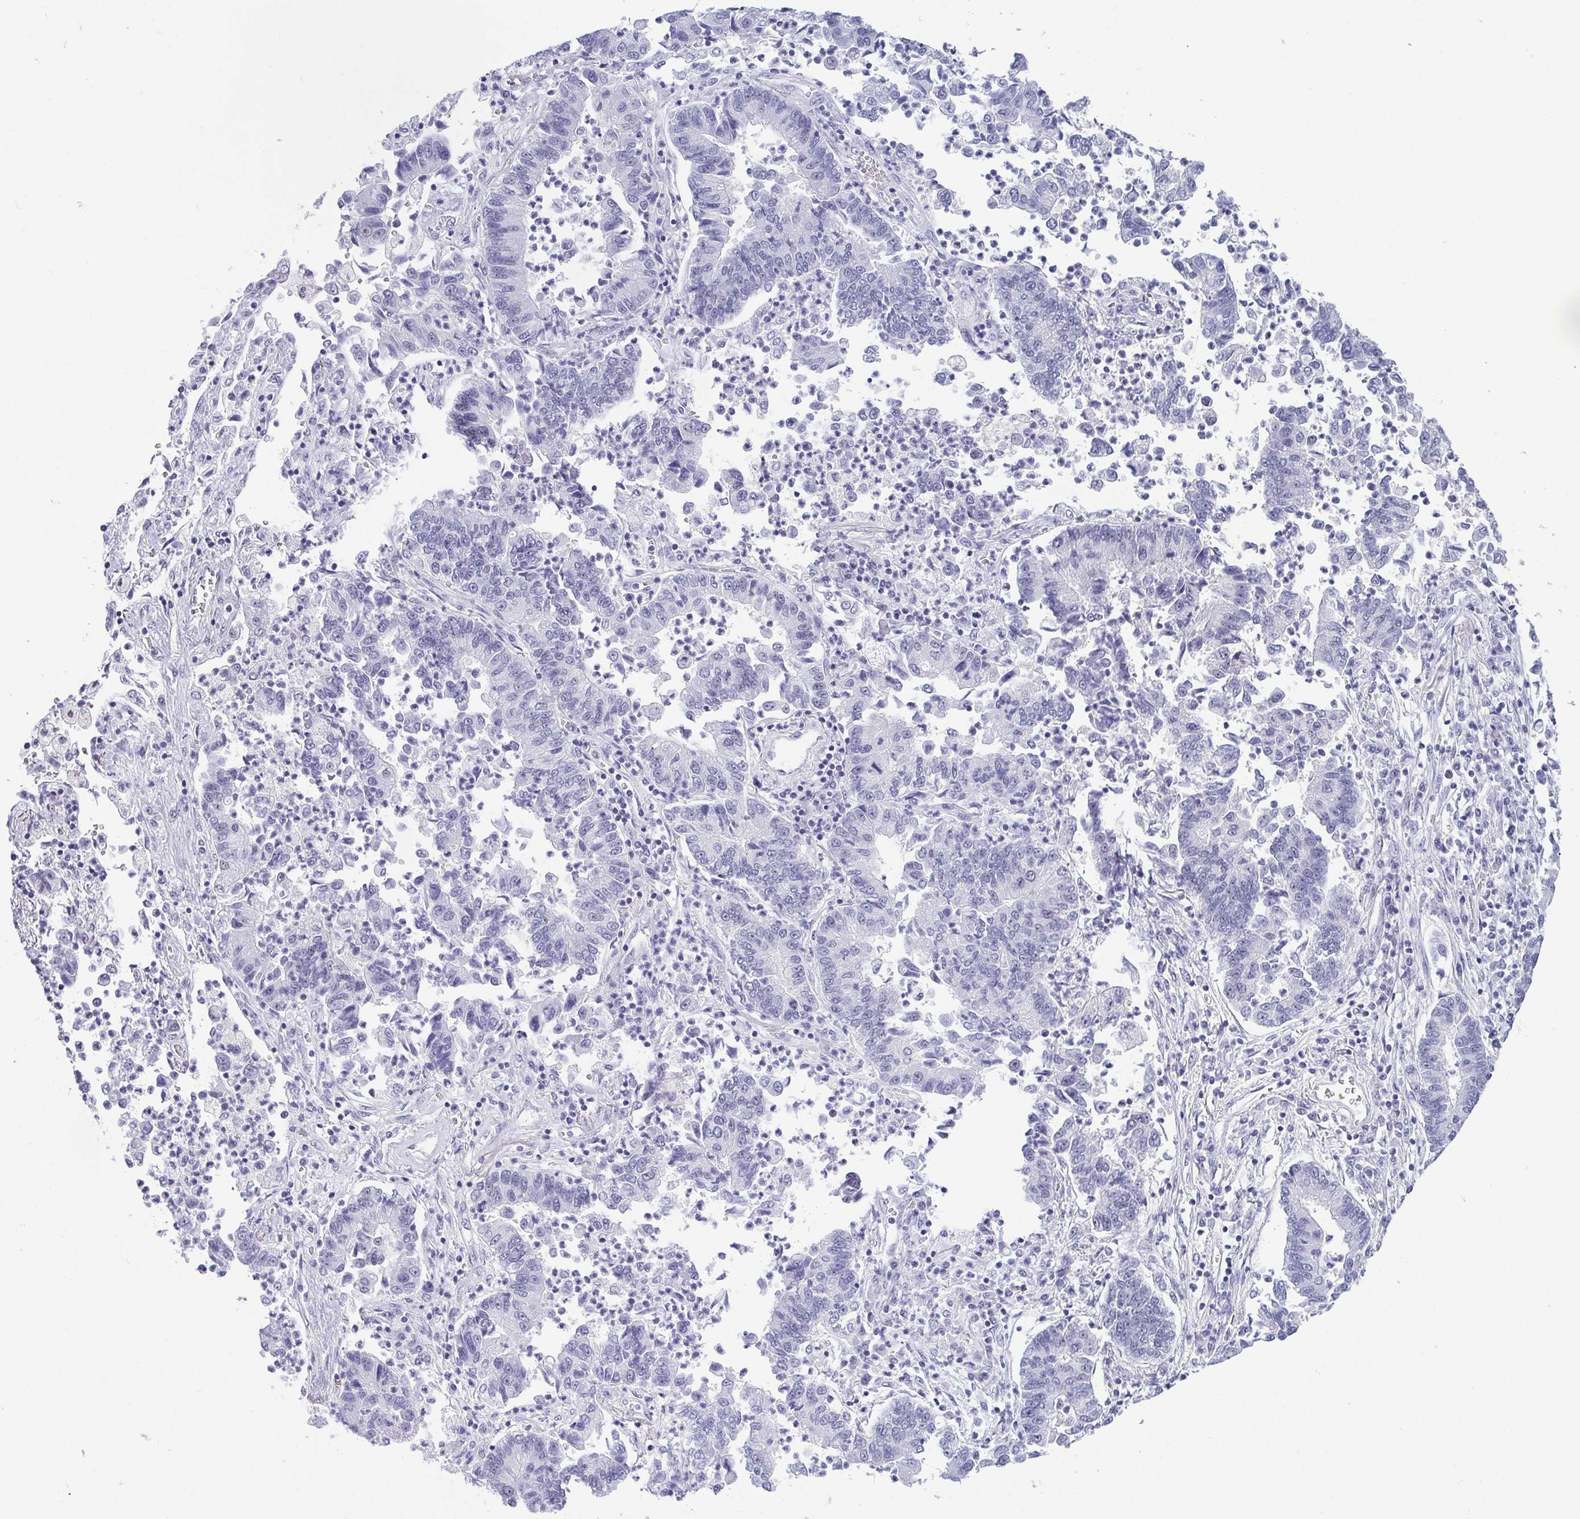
{"staining": {"intensity": "negative", "quantity": "none", "location": "none"}, "tissue": "lung cancer", "cell_type": "Tumor cells", "image_type": "cancer", "snomed": [{"axis": "morphology", "description": "Adenocarcinoma, NOS"}, {"axis": "topography", "description": "Lung"}], "caption": "This is an immunohistochemistry (IHC) photomicrograph of human adenocarcinoma (lung). There is no positivity in tumor cells.", "gene": "BZW1", "patient": {"sex": "female", "age": 57}}